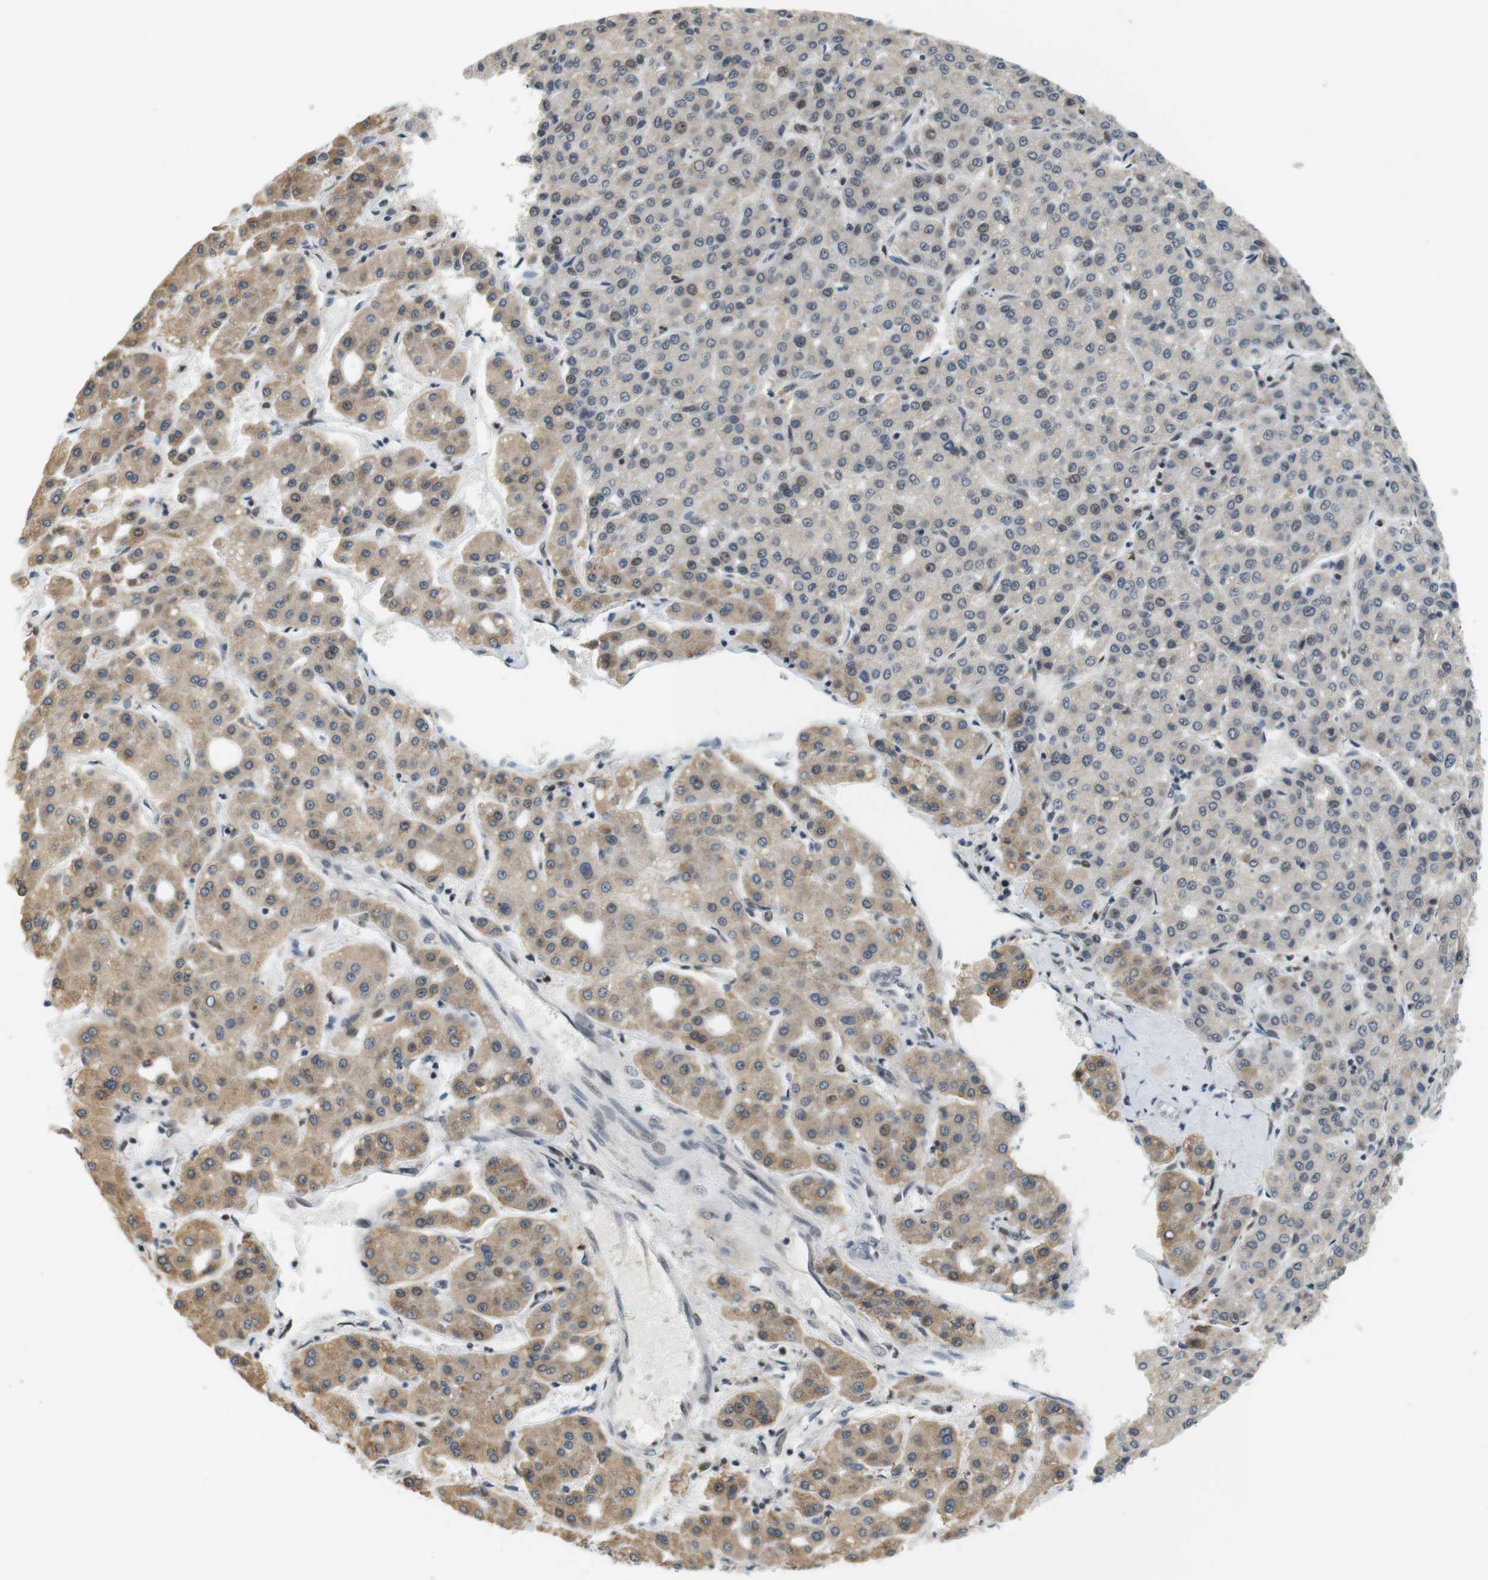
{"staining": {"intensity": "weak", "quantity": ">75%", "location": "cytoplasmic/membranous"}, "tissue": "liver cancer", "cell_type": "Tumor cells", "image_type": "cancer", "snomed": [{"axis": "morphology", "description": "Carcinoma, Hepatocellular, NOS"}, {"axis": "topography", "description": "Liver"}], "caption": "Immunohistochemical staining of human hepatocellular carcinoma (liver) demonstrates low levels of weak cytoplasmic/membranous protein staining in approximately >75% of tumor cells.", "gene": "RNF38", "patient": {"sex": "male", "age": 65}}